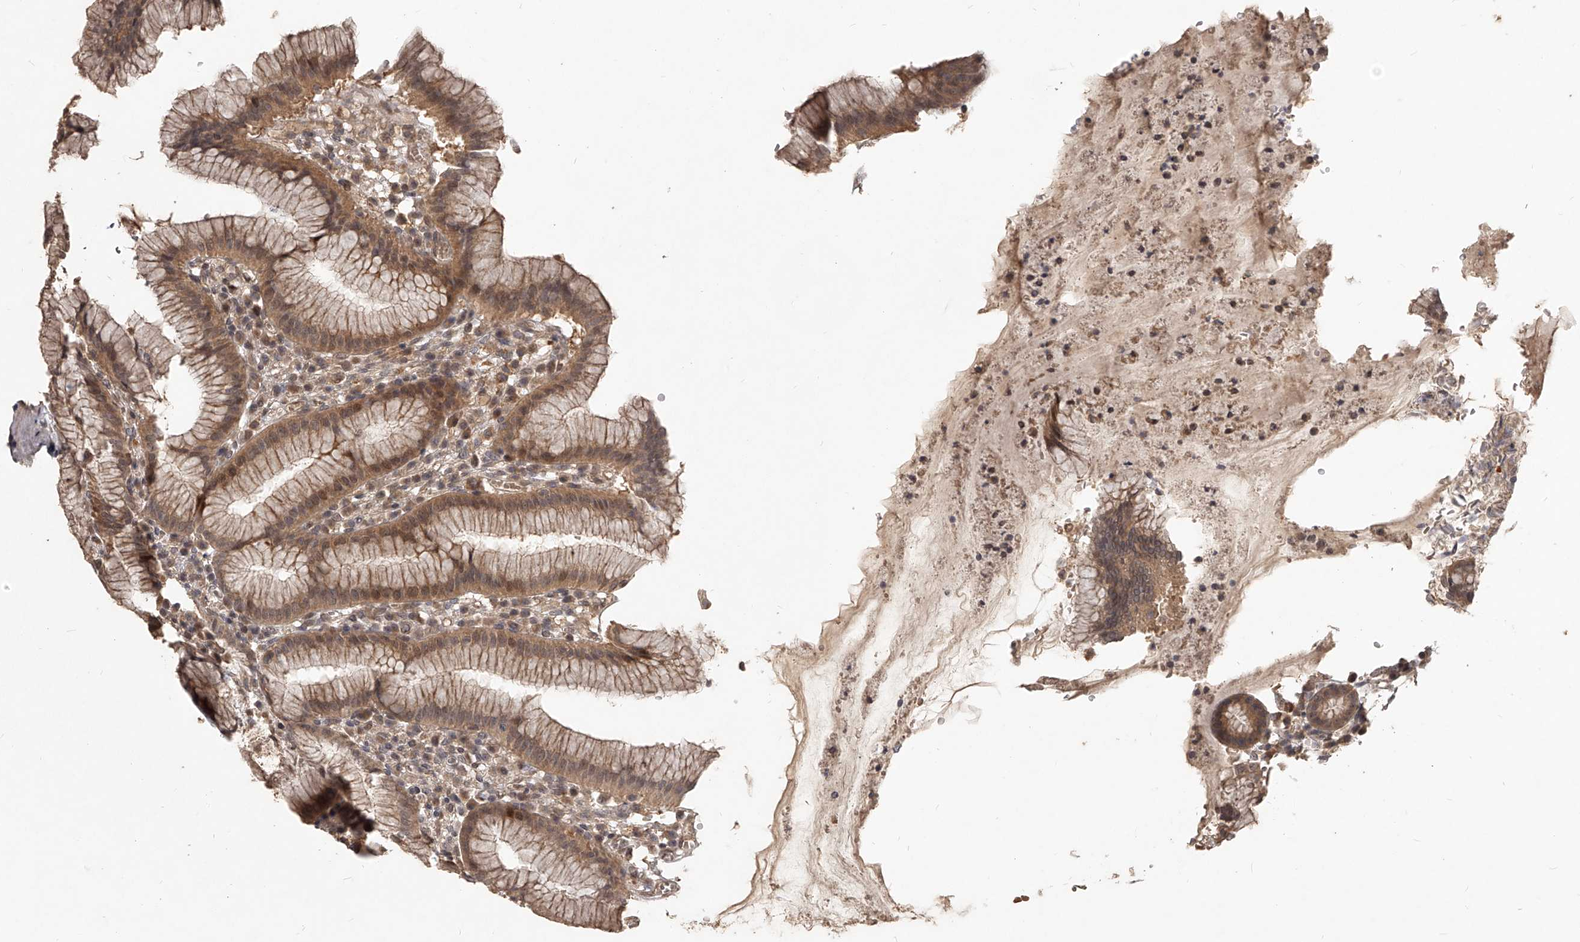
{"staining": {"intensity": "moderate", "quantity": ">75%", "location": "cytoplasmic/membranous"}, "tissue": "stomach", "cell_type": "Glandular cells", "image_type": "normal", "snomed": [{"axis": "morphology", "description": "Normal tissue, NOS"}, {"axis": "topography", "description": "Stomach"}], "caption": "Benign stomach was stained to show a protein in brown. There is medium levels of moderate cytoplasmic/membranous expression in approximately >75% of glandular cells. (Brightfield microscopy of DAB IHC at high magnification).", "gene": "SLC37A1", "patient": {"sex": "male", "age": 55}}